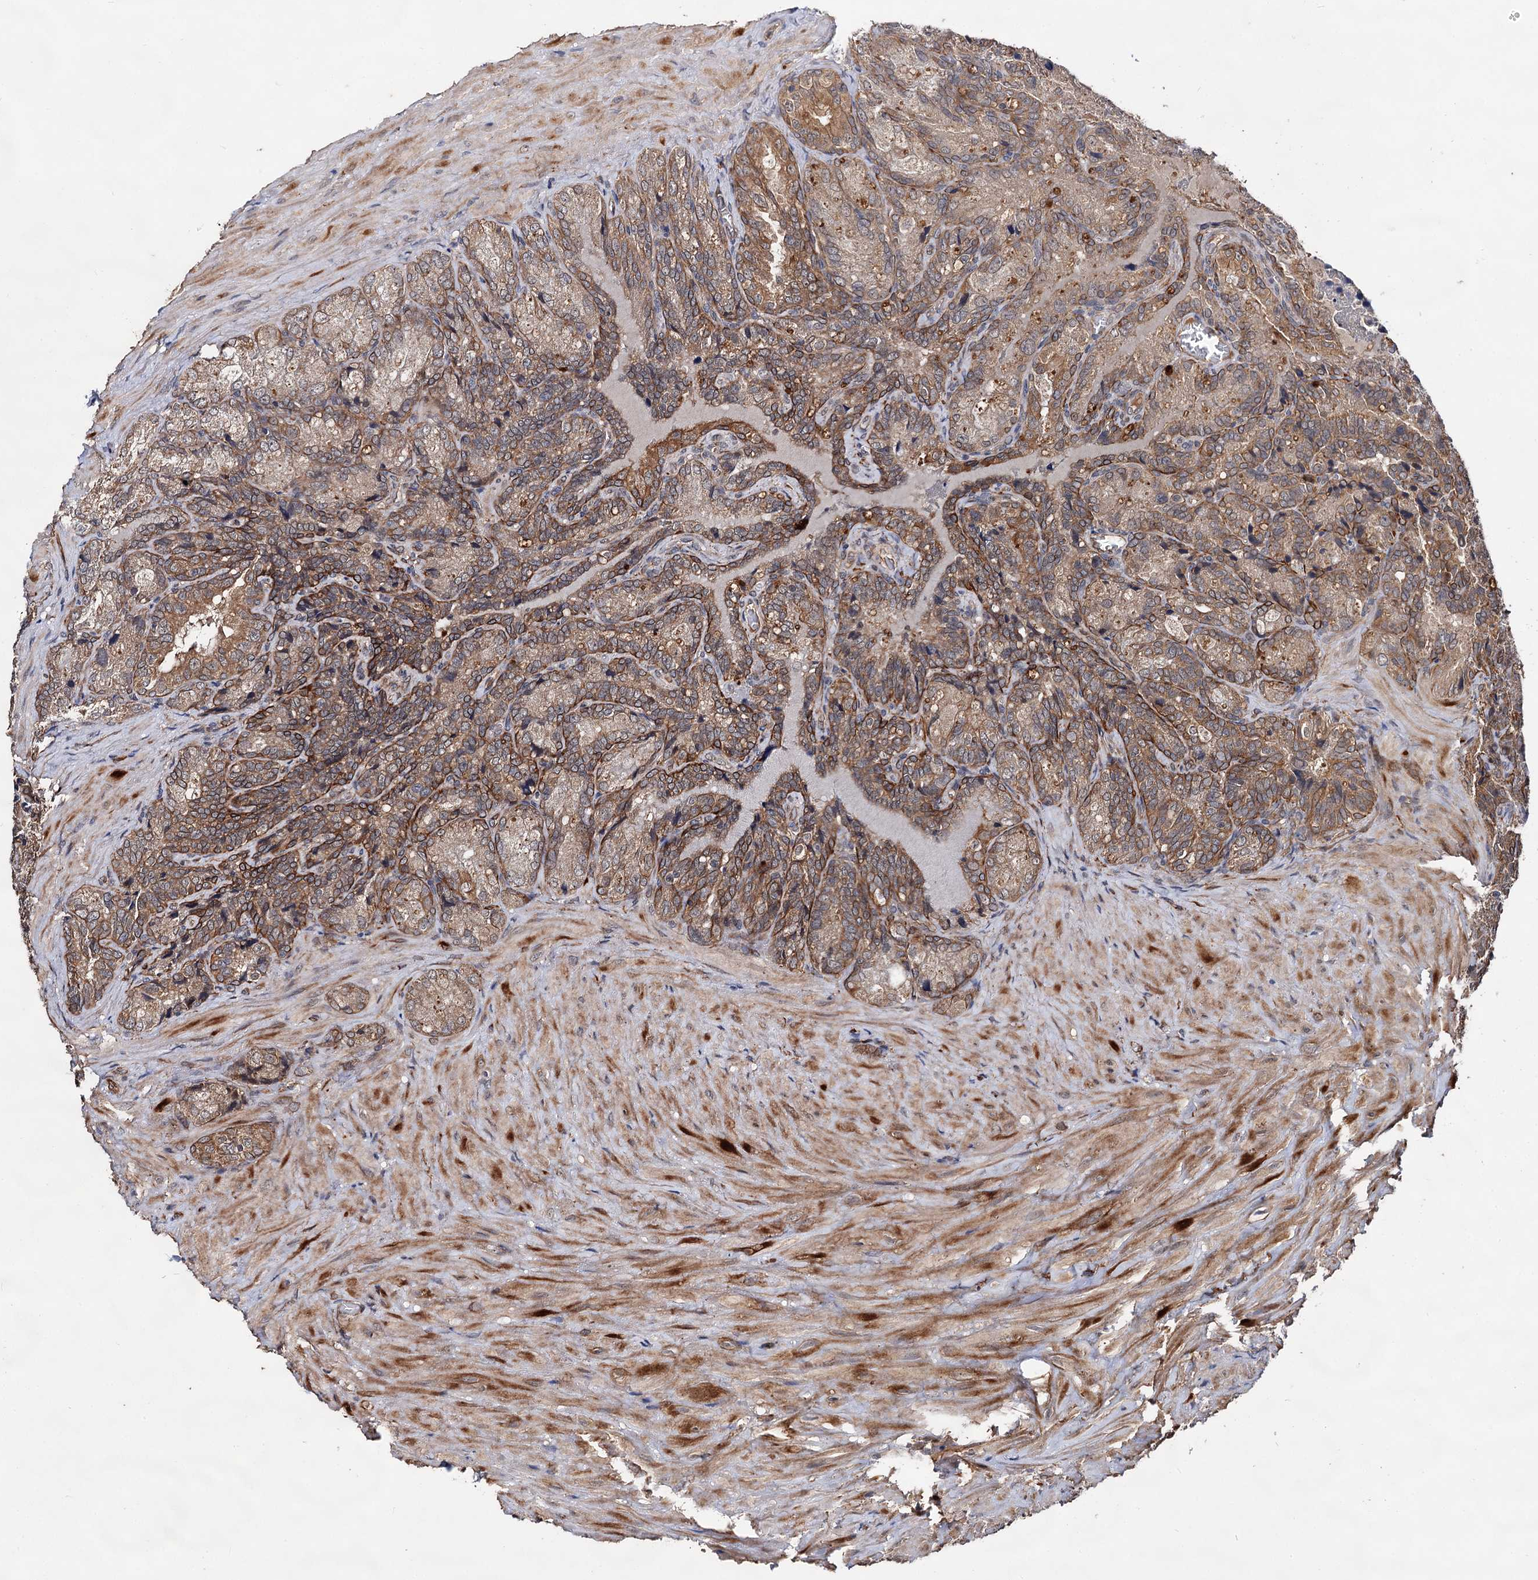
{"staining": {"intensity": "moderate", "quantity": ">75%", "location": "cytoplasmic/membranous"}, "tissue": "seminal vesicle", "cell_type": "Glandular cells", "image_type": "normal", "snomed": [{"axis": "morphology", "description": "Normal tissue, NOS"}, {"axis": "topography", "description": "Seminal veicle"}], "caption": "Protein analysis of benign seminal vesicle reveals moderate cytoplasmic/membranous expression in approximately >75% of glandular cells.", "gene": "TEX9", "patient": {"sex": "male", "age": 62}}